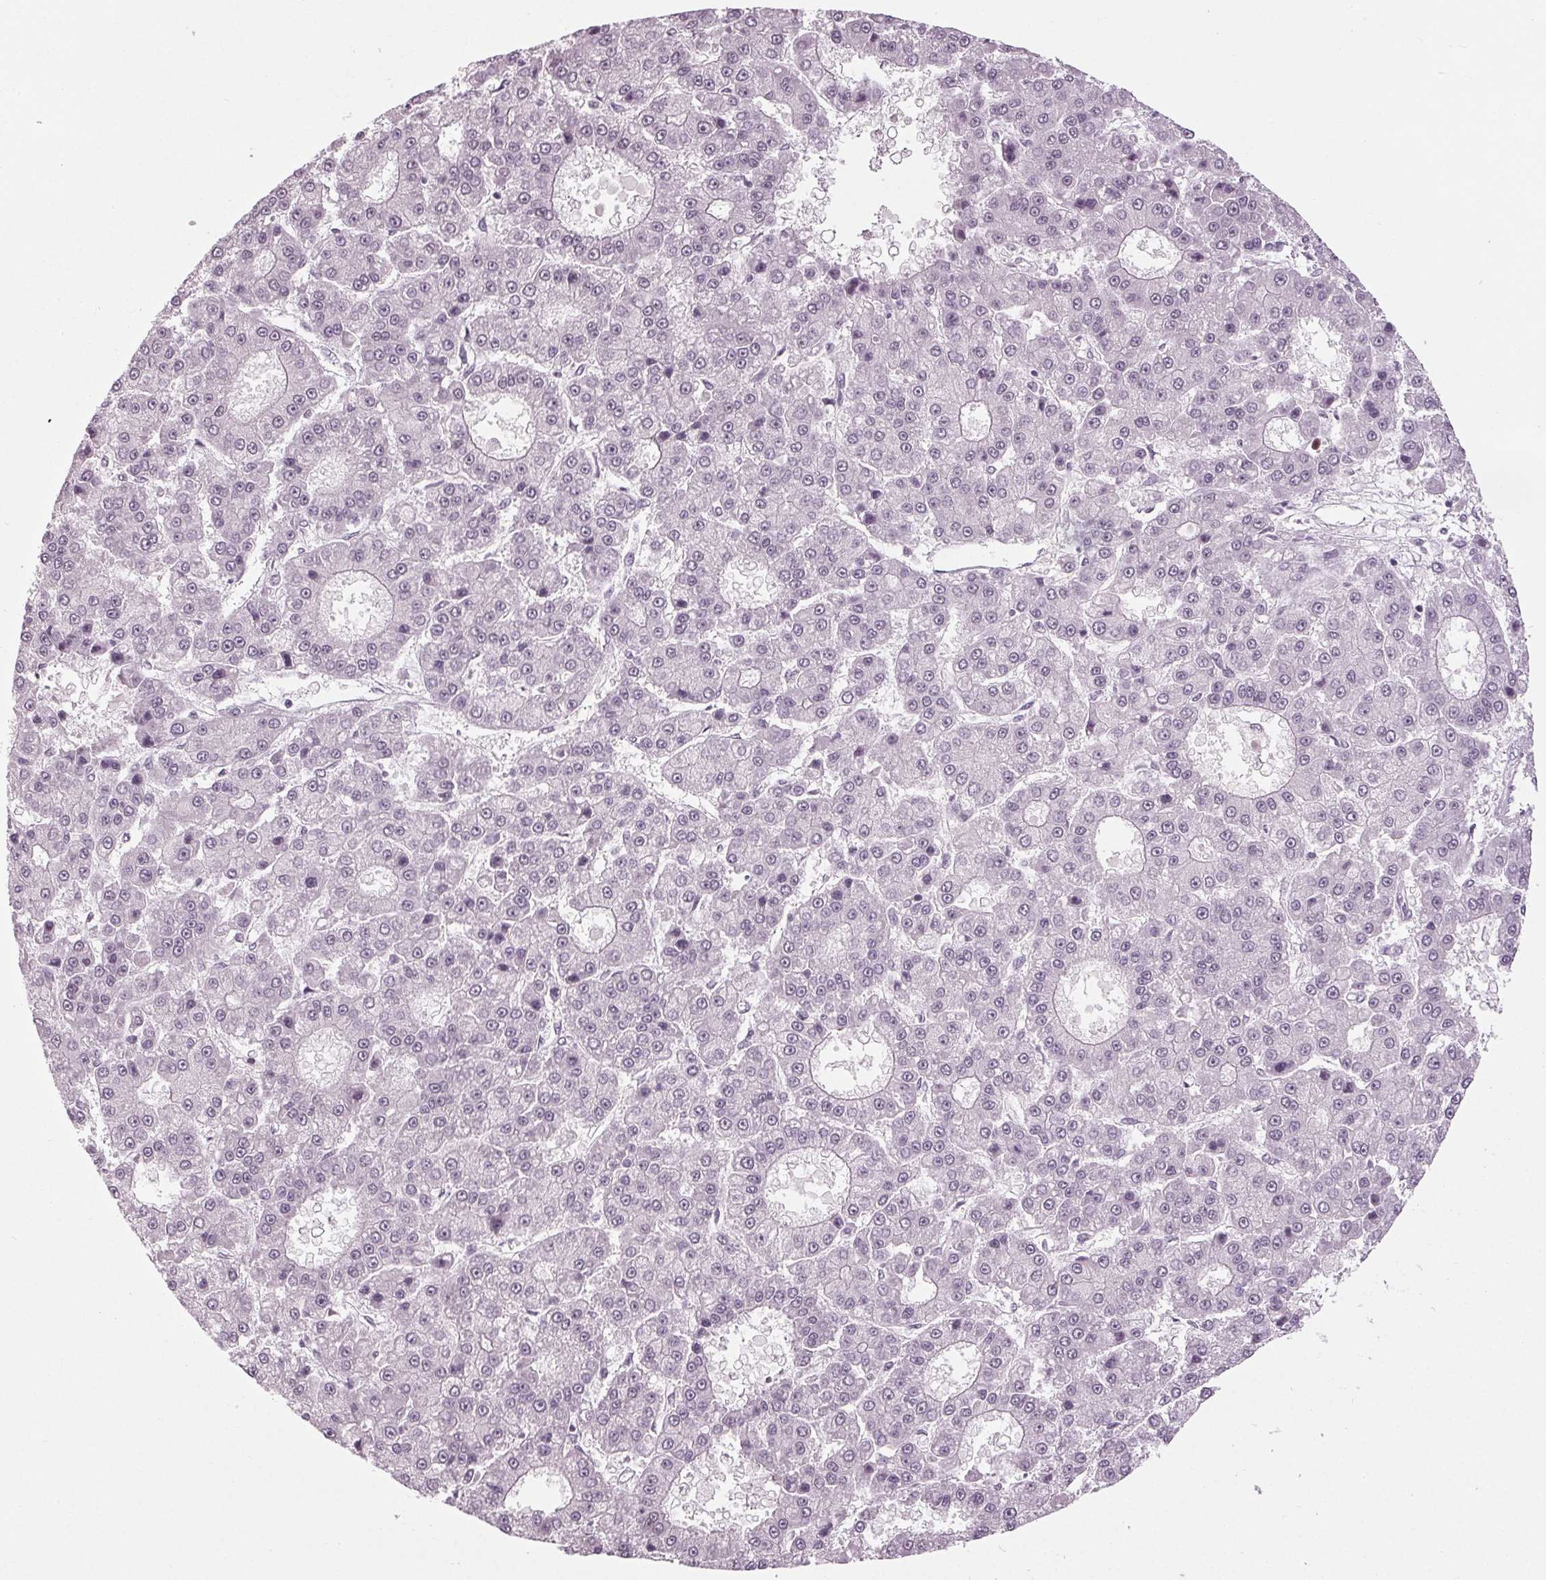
{"staining": {"intensity": "negative", "quantity": "none", "location": "none"}, "tissue": "liver cancer", "cell_type": "Tumor cells", "image_type": "cancer", "snomed": [{"axis": "morphology", "description": "Carcinoma, Hepatocellular, NOS"}, {"axis": "topography", "description": "Liver"}], "caption": "Immunohistochemistry (IHC) of human liver hepatocellular carcinoma demonstrates no expression in tumor cells.", "gene": "DDX41", "patient": {"sex": "male", "age": 70}}